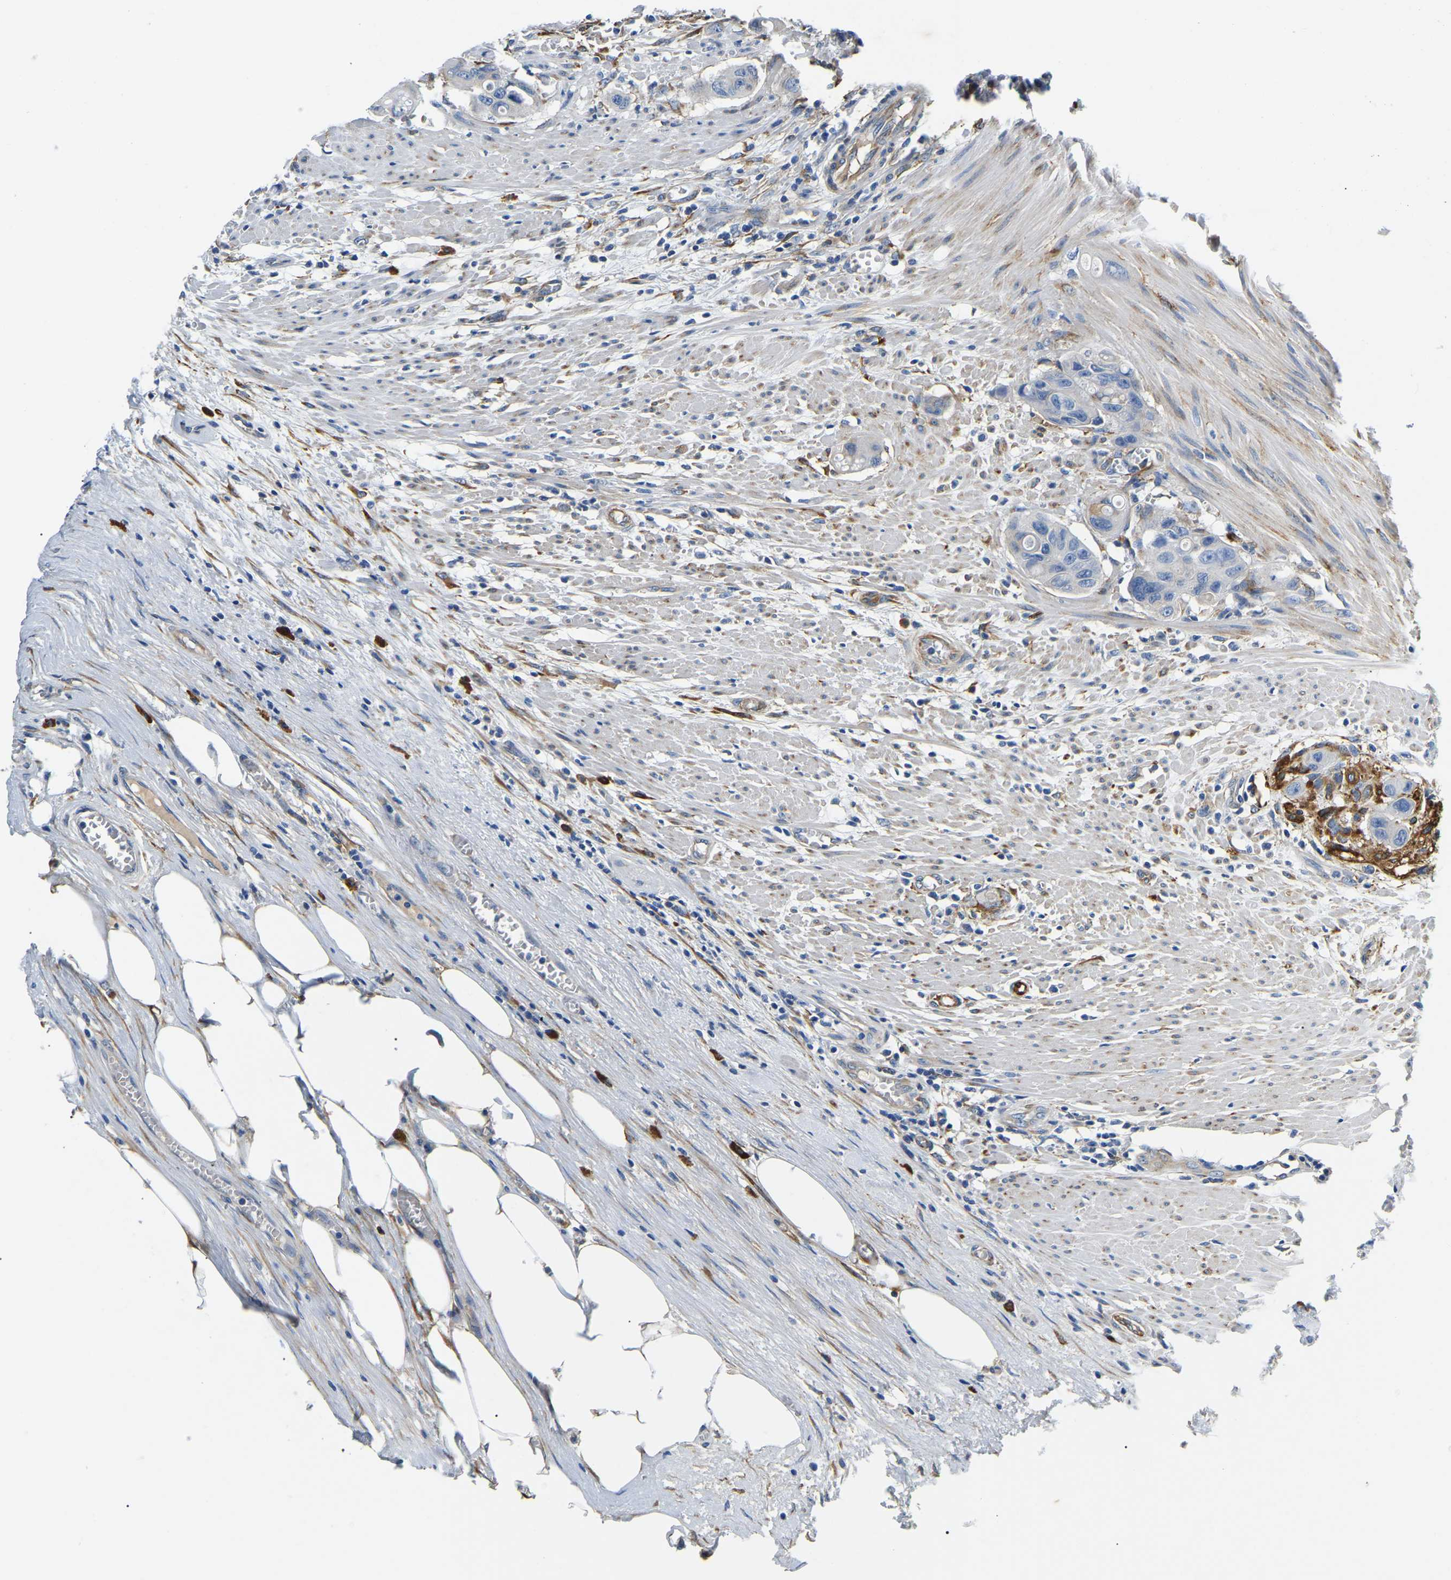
{"staining": {"intensity": "moderate", "quantity": "<25%", "location": "cytoplasmic/membranous"}, "tissue": "colorectal cancer", "cell_type": "Tumor cells", "image_type": "cancer", "snomed": [{"axis": "morphology", "description": "Adenocarcinoma, NOS"}, {"axis": "topography", "description": "Colon"}], "caption": "Protein staining of colorectal adenocarcinoma tissue displays moderate cytoplasmic/membranous positivity in about <25% of tumor cells. (brown staining indicates protein expression, while blue staining denotes nuclei).", "gene": "DUSP8", "patient": {"sex": "female", "age": 57}}